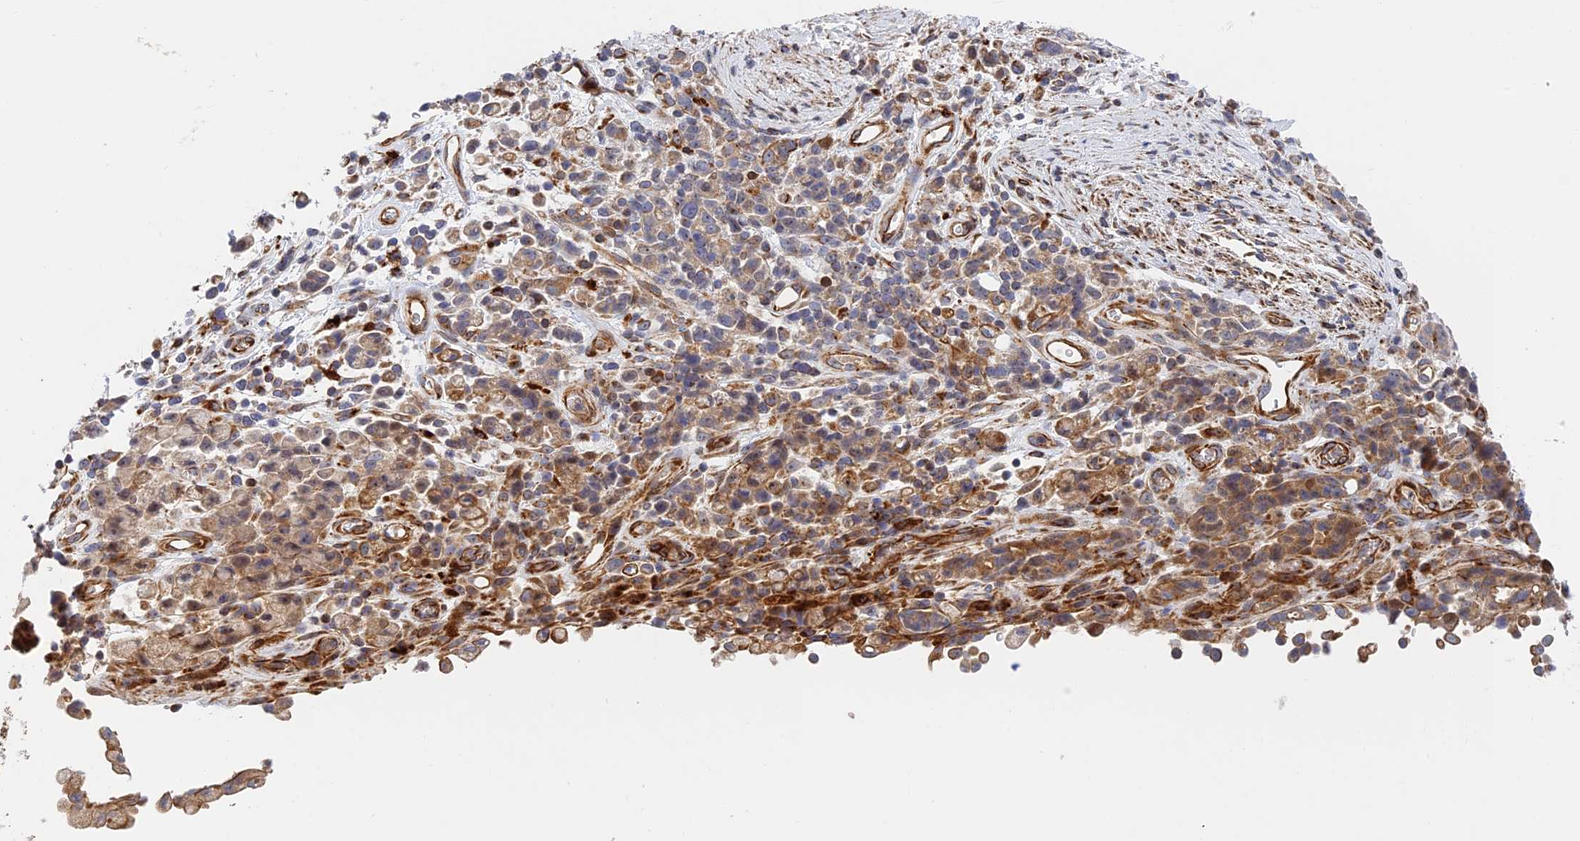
{"staining": {"intensity": "moderate", "quantity": "25%-75%", "location": "cytoplasmic/membranous"}, "tissue": "stomach cancer", "cell_type": "Tumor cells", "image_type": "cancer", "snomed": [{"axis": "morphology", "description": "Adenocarcinoma, NOS"}, {"axis": "topography", "description": "Stomach"}], "caption": "Stomach adenocarcinoma stained for a protein (brown) displays moderate cytoplasmic/membranous positive expression in approximately 25%-75% of tumor cells.", "gene": "PPP2R3C", "patient": {"sex": "female", "age": 60}}